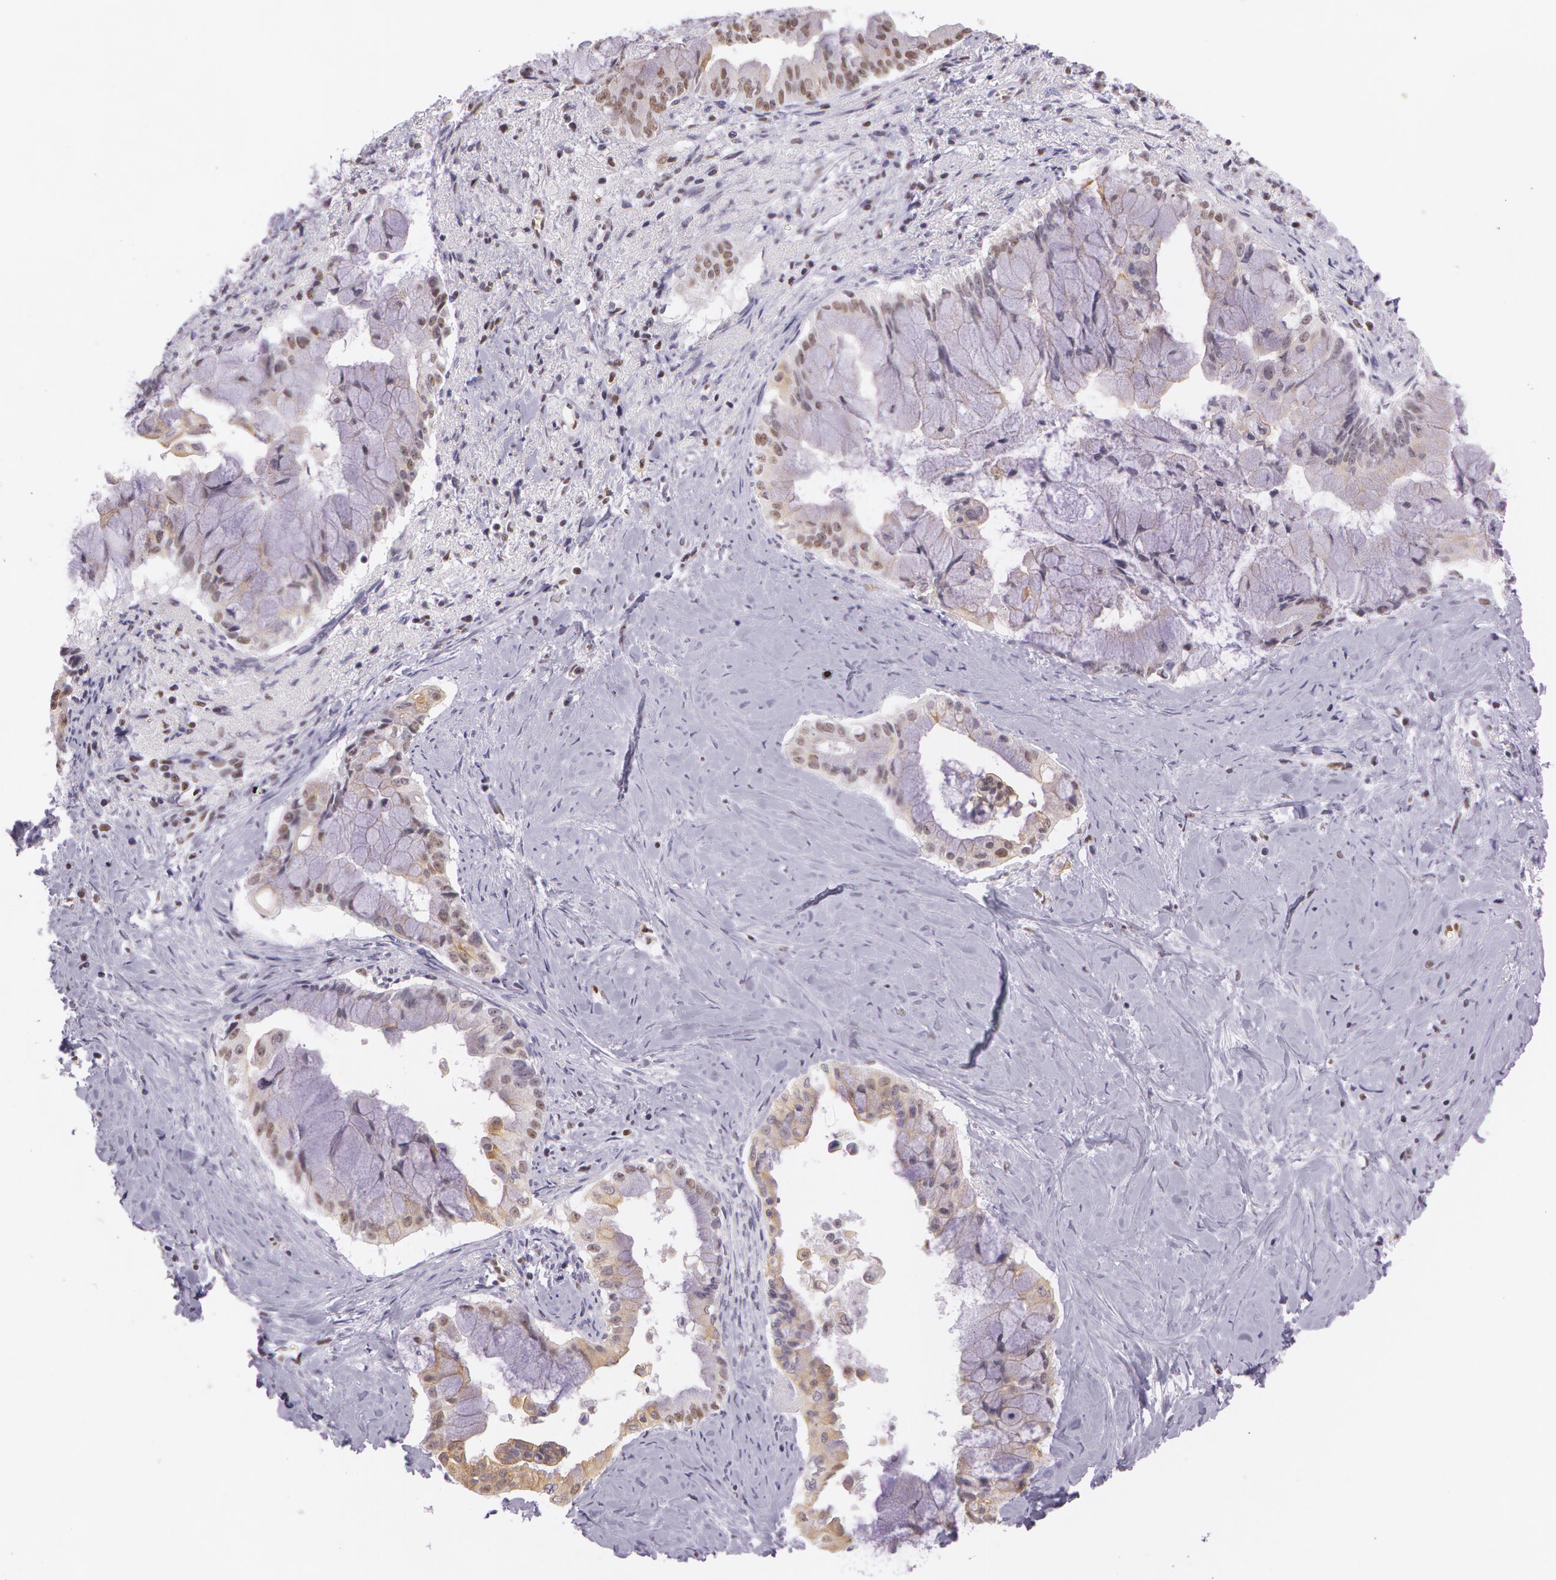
{"staining": {"intensity": "weak", "quantity": "25%-75%", "location": "cytoplasmic/membranous,nuclear"}, "tissue": "pancreatic cancer", "cell_type": "Tumor cells", "image_type": "cancer", "snomed": [{"axis": "morphology", "description": "Adenocarcinoma, NOS"}, {"axis": "topography", "description": "Pancreas"}], "caption": "Protein staining of pancreatic cancer tissue exhibits weak cytoplasmic/membranous and nuclear positivity in approximately 25%-75% of tumor cells. The staining was performed using DAB, with brown indicating positive protein expression. Nuclei are stained blue with hematoxylin.", "gene": "NBN", "patient": {"sex": "male", "age": 59}}